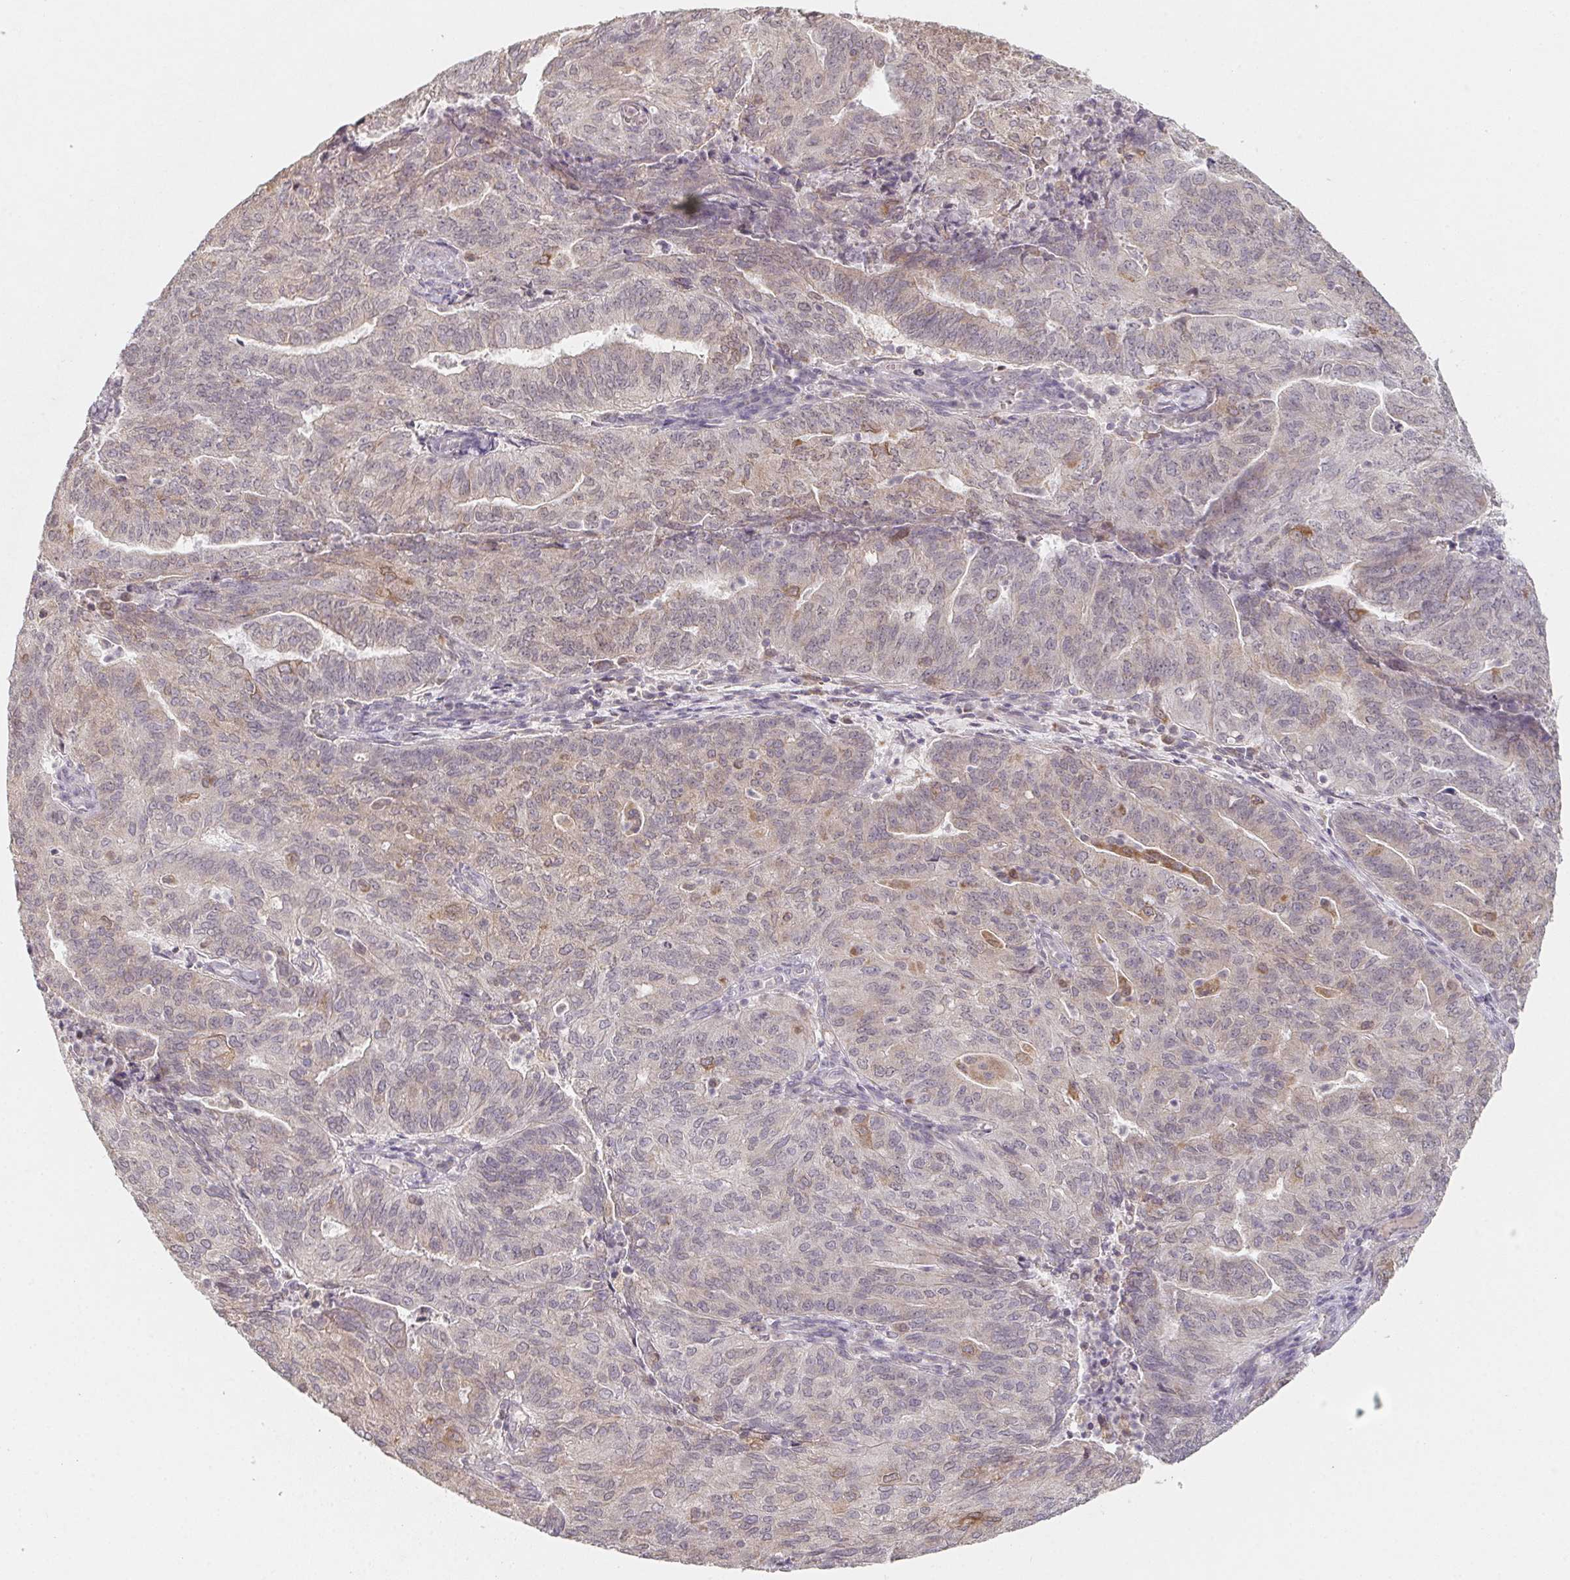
{"staining": {"intensity": "weak", "quantity": "<25%", "location": "cytoplasmic/membranous,nuclear"}, "tissue": "endometrial cancer", "cell_type": "Tumor cells", "image_type": "cancer", "snomed": [{"axis": "morphology", "description": "Adenocarcinoma, NOS"}, {"axis": "topography", "description": "Endometrium"}], "caption": "IHC photomicrograph of neoplastic tissue: human endometrial cancer (adenocarcinoma) stained with DAB (3,3'-diaminobenzidine) exhibits no significant protein positivity in tumor cells.", "gene": "SOAT1", "patient": {"sex": "female", "age": 82}}